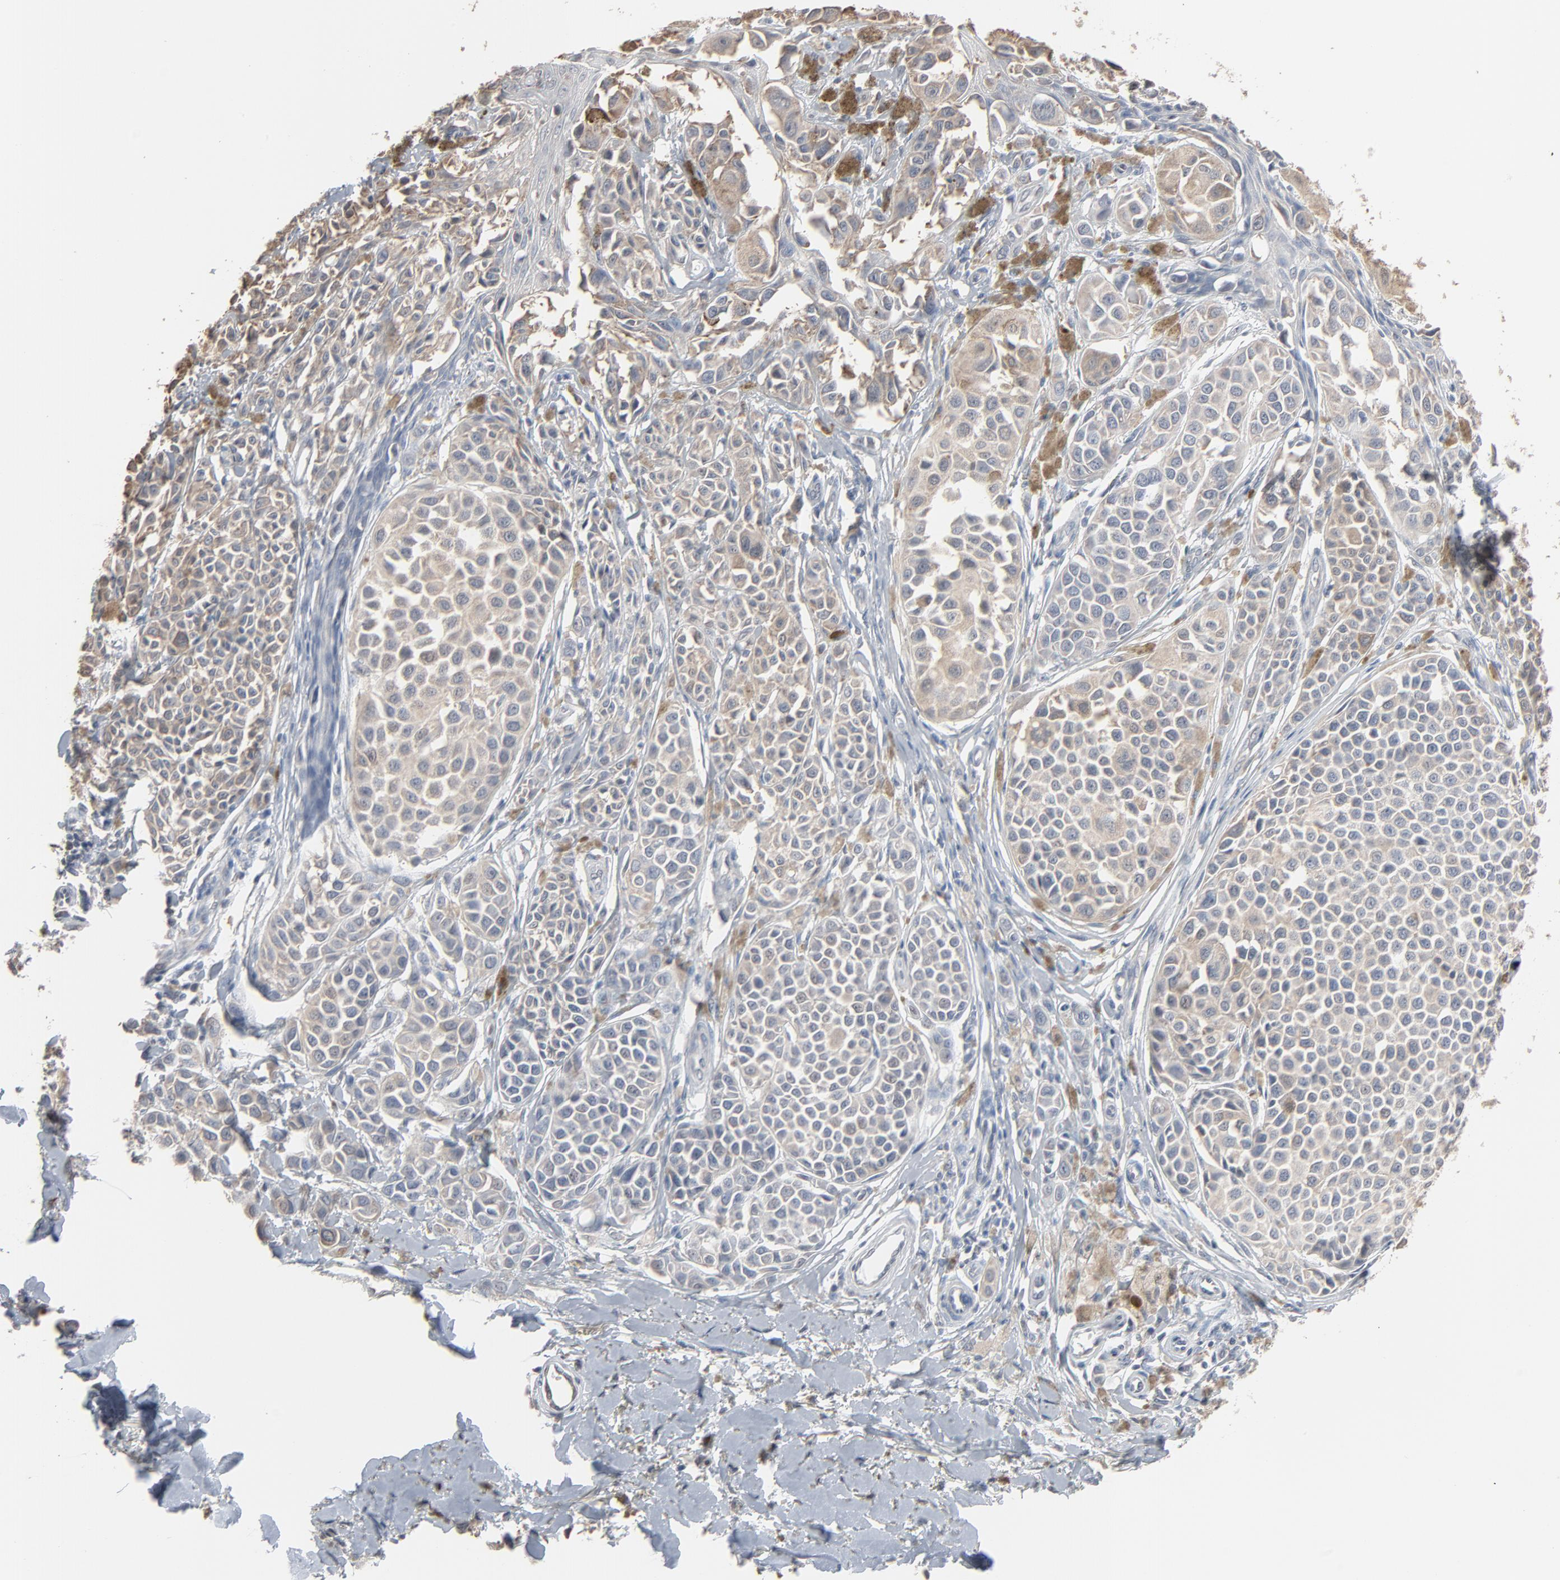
{"staining": {"intensity": "weak", "quantity": ">75%", "location": "cytoplasmic/membranous"}, "tissue": "melanoma", "cell_type": "Tumor cells", "image_type": "cancer", "snomed": [{"axis": "morphology", "description": "Malignant melanoma, NOS"}, {"axis": "topography", "description": "Skin"}], "caption": "Immunohistochemistry (DAB) staining of melanoma exhibits weak cytoplasmic/membranous protein expression in about >75% of tumor cells. The staining was performed using DAB, with brown indicating positive protein expression. Nuclei are stained blue with hematoxylin.", "gene": "CCT5", "patient": {"sex": "female", "age": 38}}